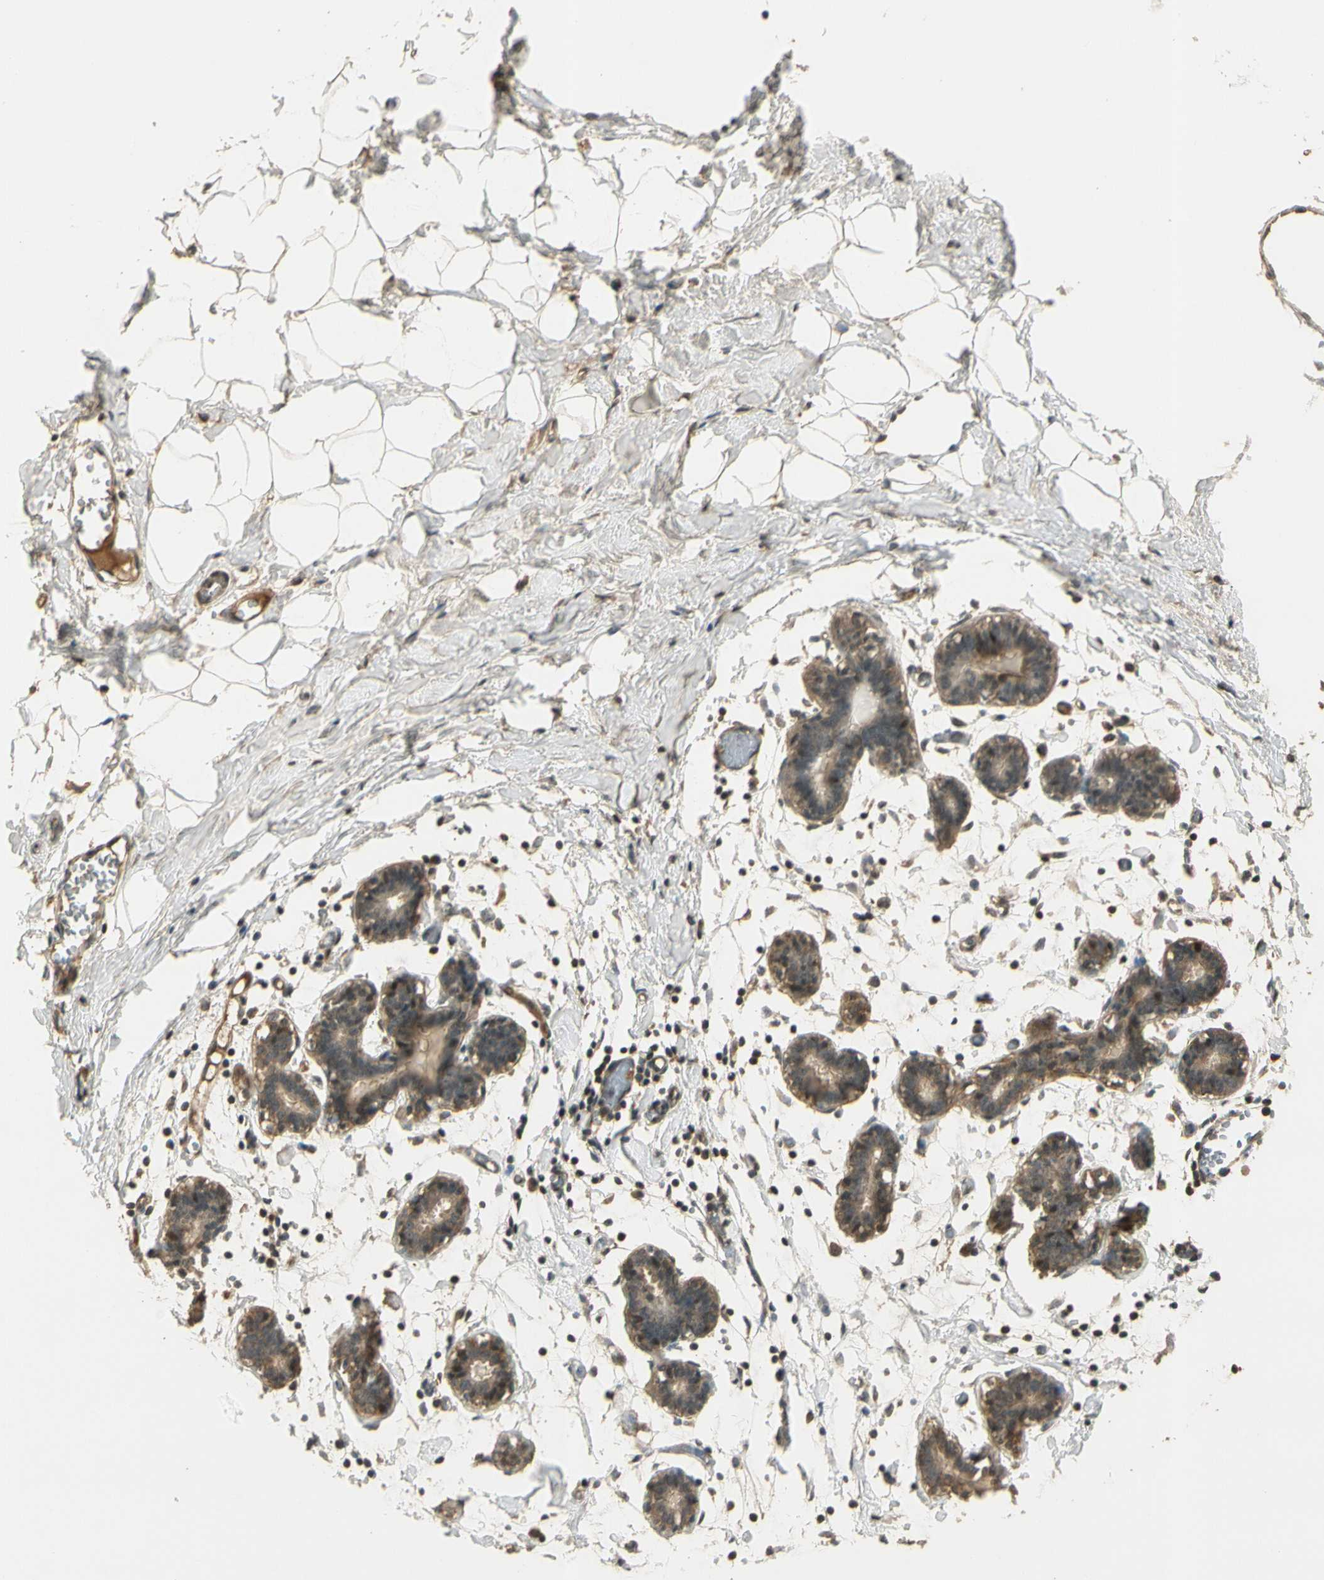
{"staining": {"intensity": "moderate", "quantity": ">75%", "location": "cytoplasmic/membranous,nuclear"}, "tissue": "breast", "cell_type": "Adipocytes", "image_type": "normal", "snomed": [{"axis": "morphology", "description": "Normal tissue, NOS"}, {"axis": "topography", "description": "Breast"}], "caption": "Unremarkable breast displays moderate cytoplasmic/membranous,nuclear expression in about >75% of adipocytes, visualized by immunohistochemistry.", "gene": "GMEB2", "patient": {"sex": "female", "age": 27}}